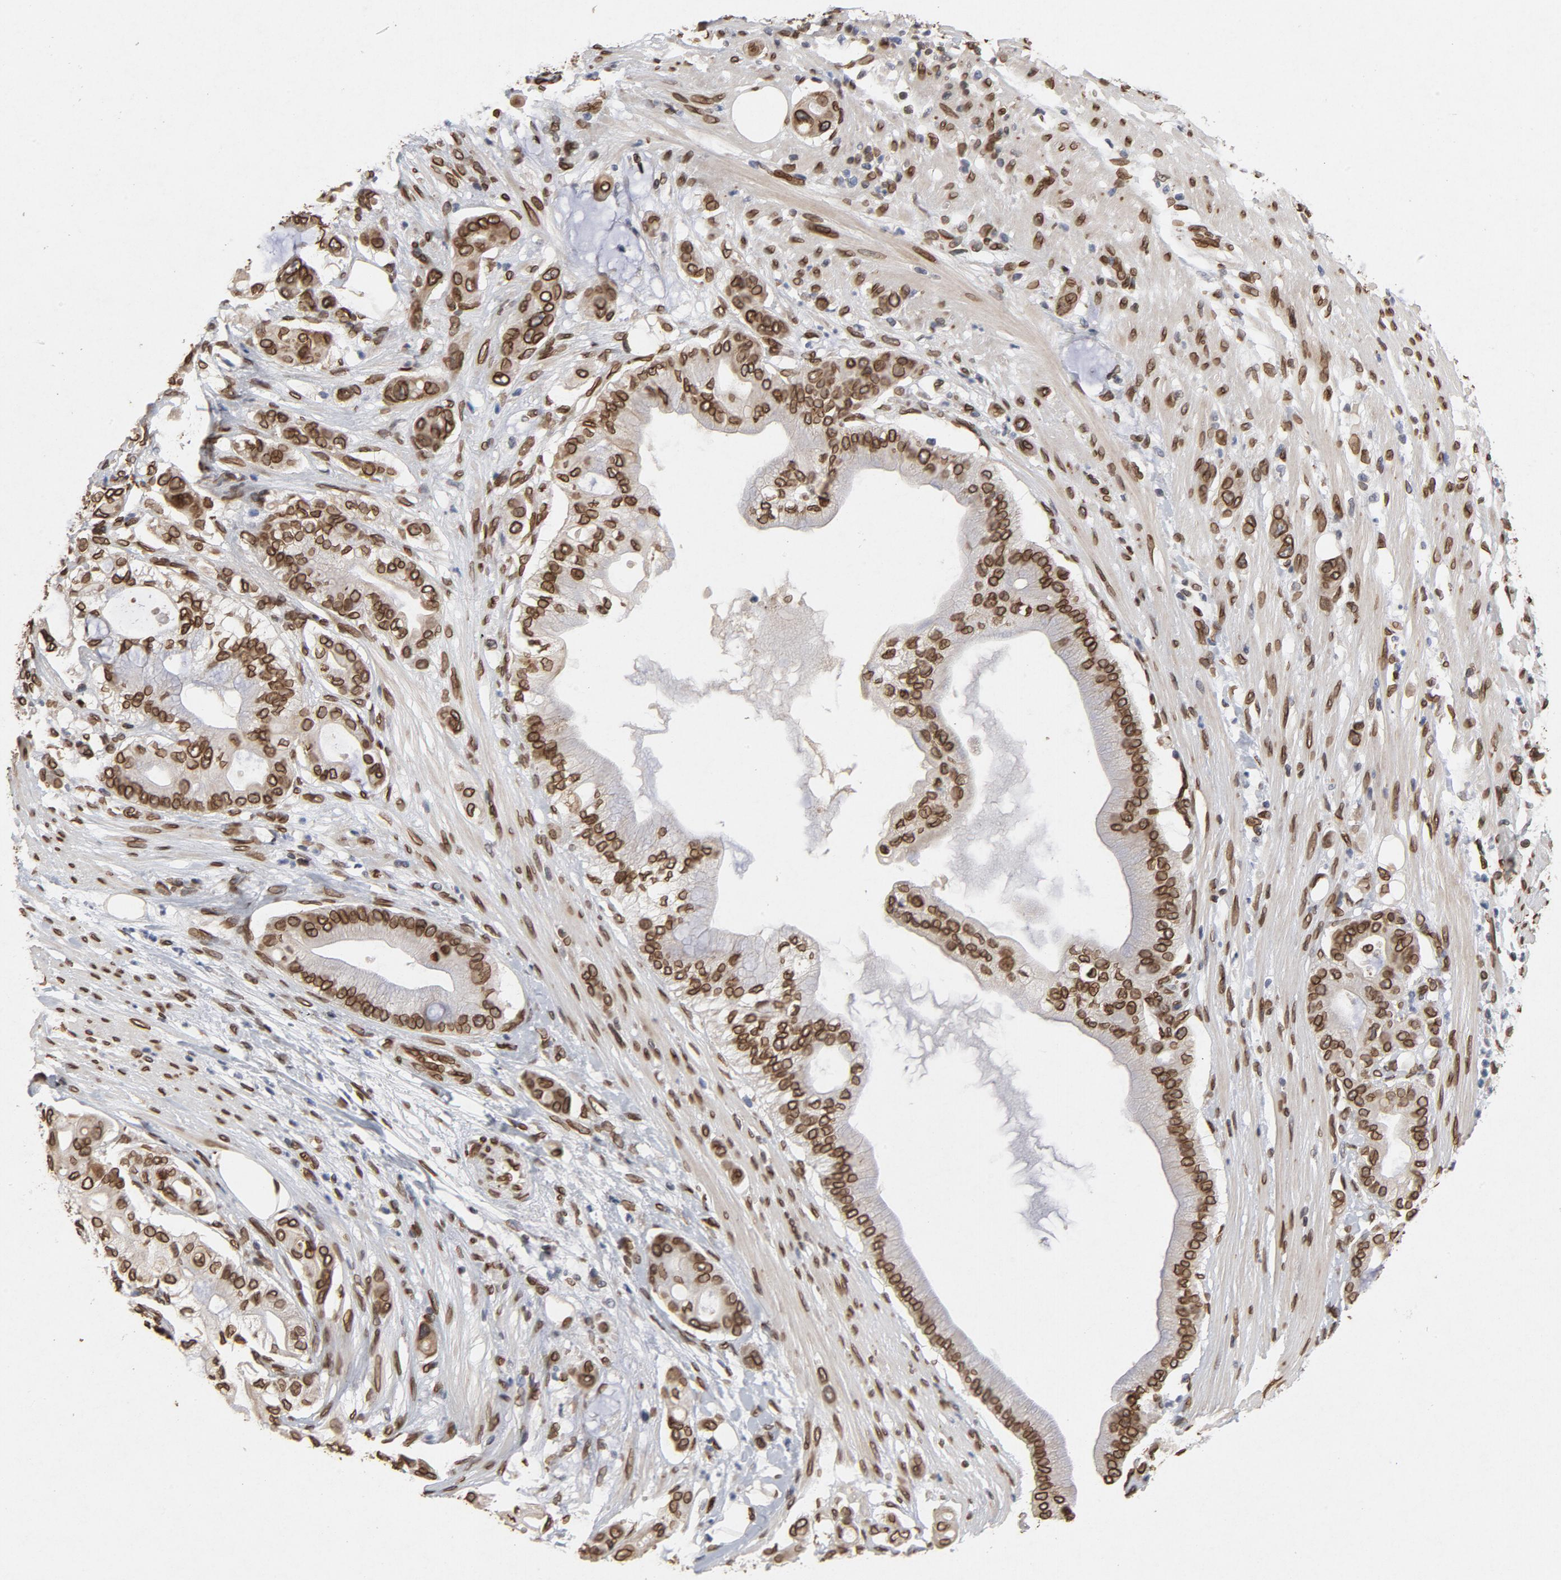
{"staining": {"intensity": "strong", "quantity": ">75%", "location": "cytoplasmic/membranous,nuclear"}, "tissue": "pancreatic cancer", "cell_type": "Tumor cells", "image_type": "cancer", "snomed": [{"axis": "morphology", "description": "Adenocarcinoma, NOS"}, {"axis": "morphology", "description": "Adenocarcinoma, metastatic, NOS"}, {"axis": "topography", "description": "Lymph node"}, {"axis": "topography", "description": "Pancreas"}, {"axis": "topography", "description": "Duodenum"}], "caption": "IHC histopathology image of human pancreatic cancer (adenocarcinoma) stained for a protein (brown), which shows high levels of strong cytoplasmic/membranous and nuclear expression in approximately >75% of tumor cells.", "gene": "LMNA", "patient": {"sex": "female", "age": 64}}